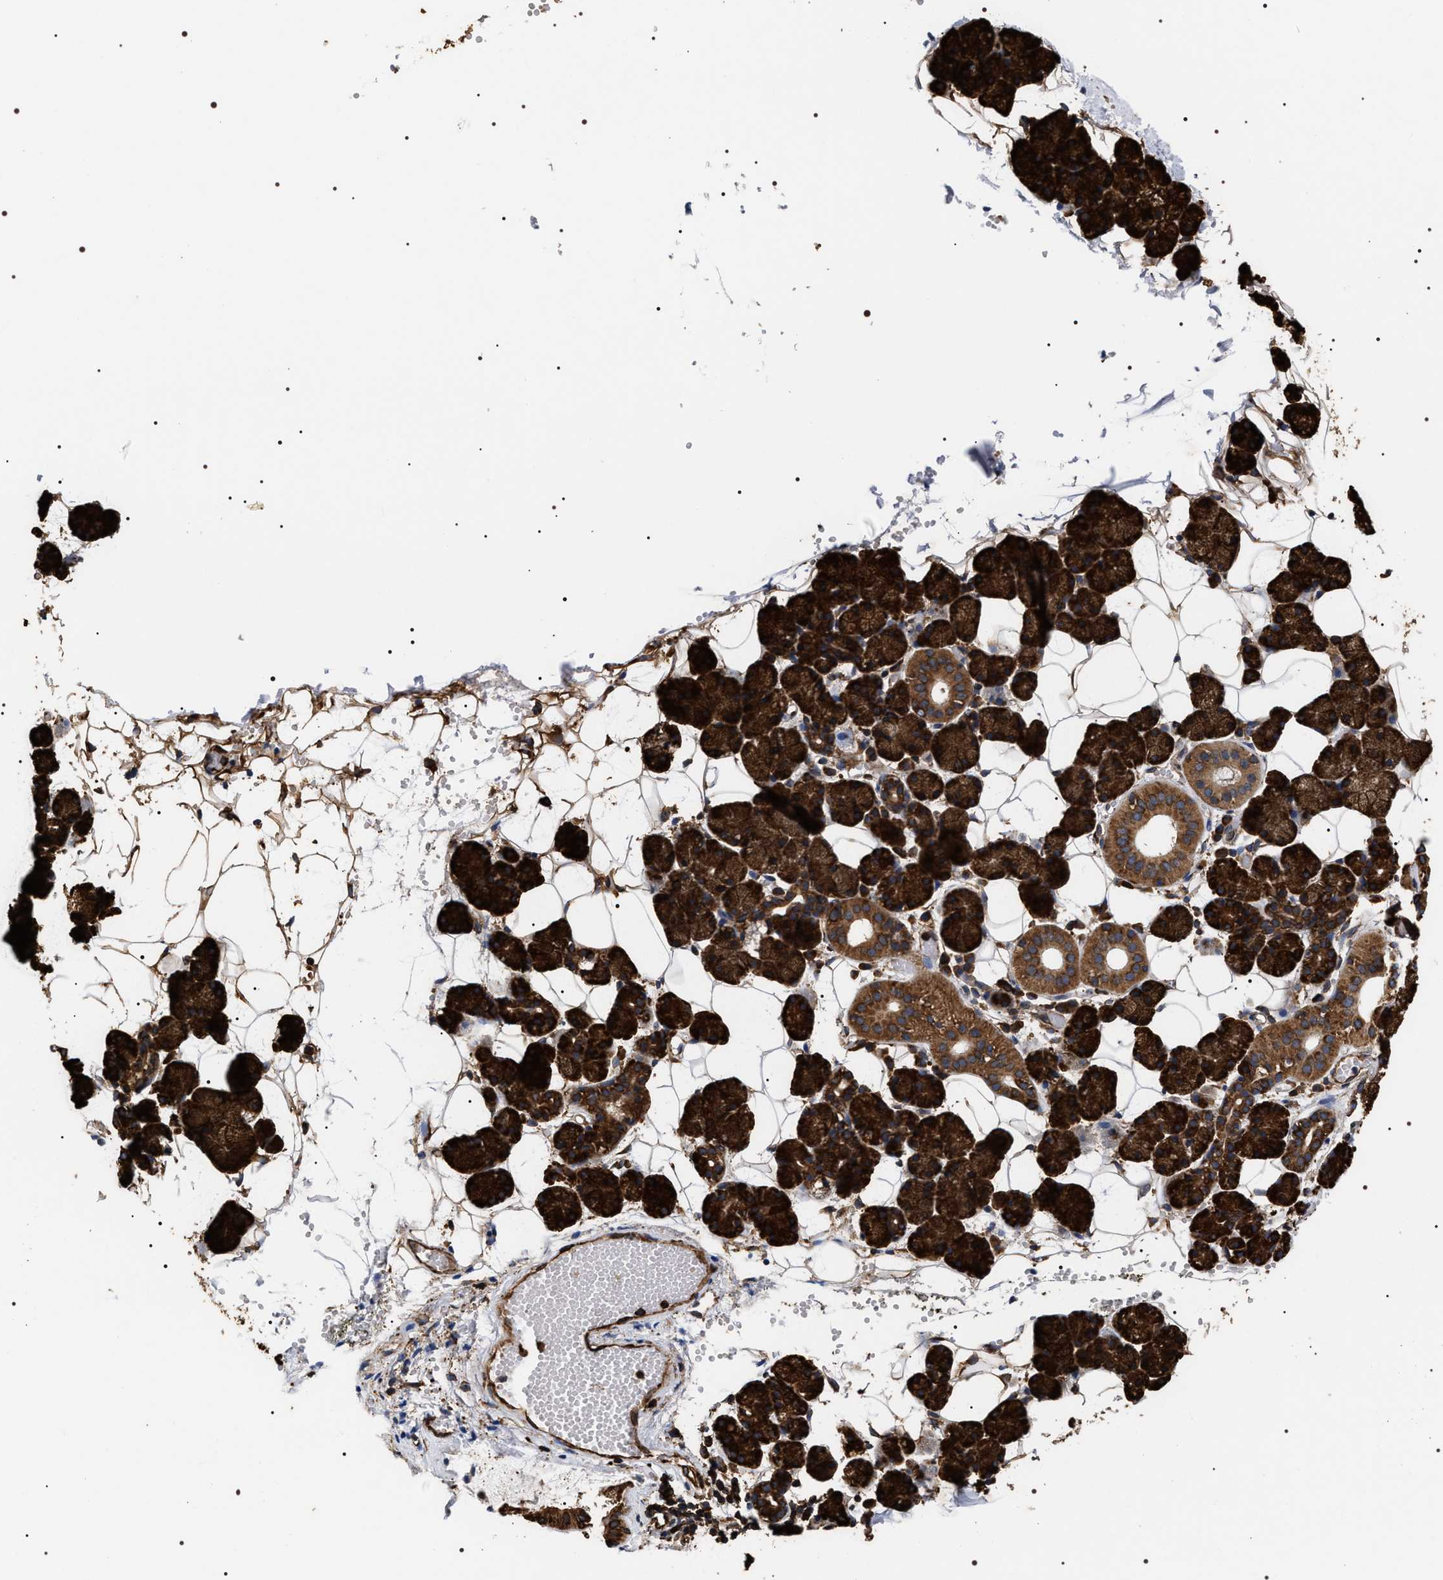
{"staining": {"intensity": "strong", "quantity": ">75%", "location": "cytoplasmic/membranous"}, "tissue": "salivary gland", "cell_type": "Glandular cells", "image_type": "normal", "snomed": [{"axis": "morphology", "description": "Normal tissue, NOS"}, {"axis": "topography", "description": "Salivary gland"}], "caption": "Immunohistochemistry image of benign salivary gland: salivary gland stained using immunohistochemistry (IHC) displays high levels of strong protein expression localized specifically in the cytoplasmic/membranous of glandular cells, appearing as a cytoplasmic/membranous brown color.", "gene": "SERBP1", "patient": {"sex": "female", "age": 33}}